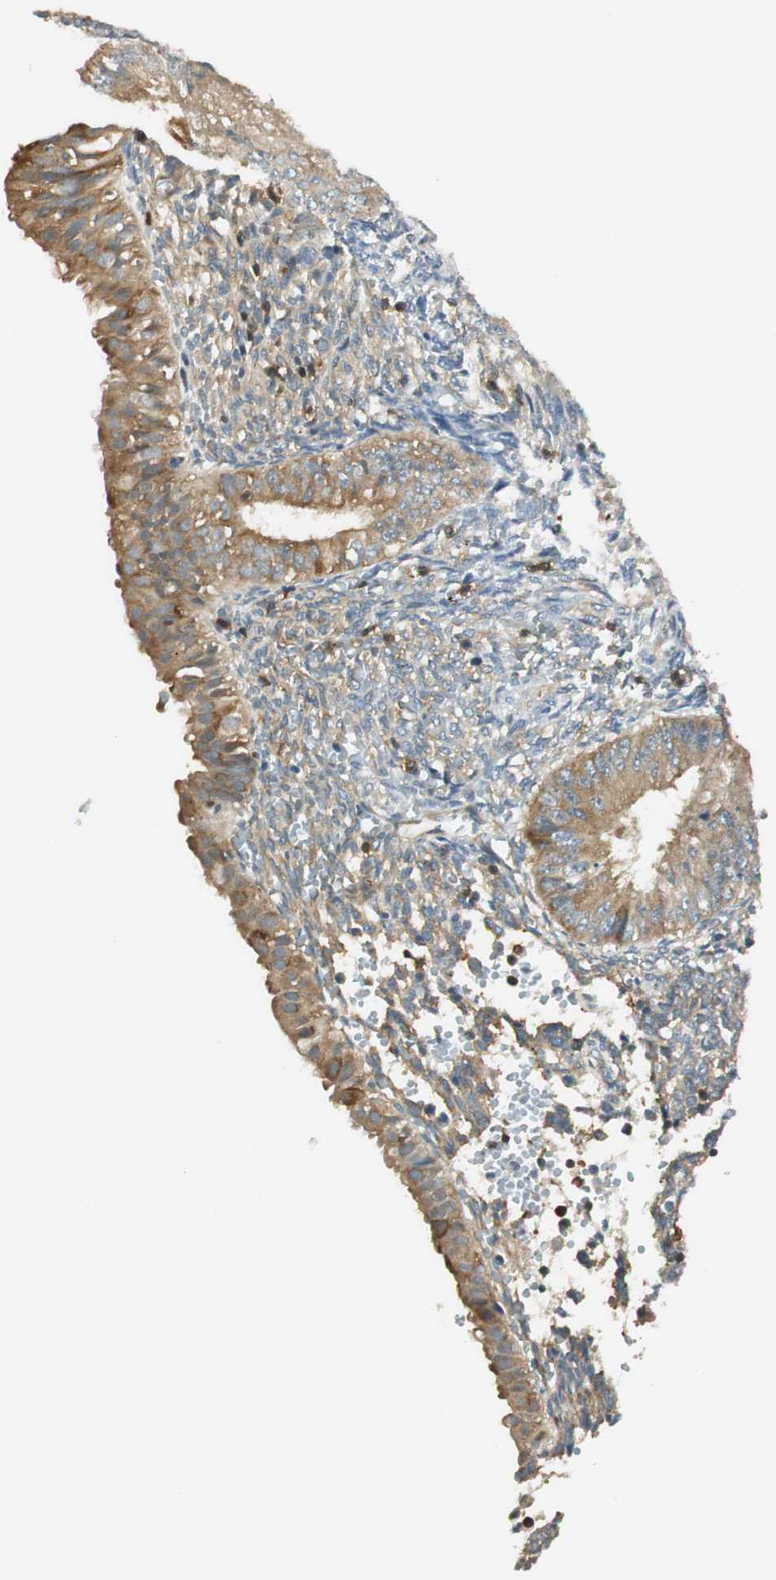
{"staining": {"intensity": "moderate", "quantity": ">75%", "location": "cytoplasmic/membranous"}, "tissue": "endometrial cancer", "cell_type": "Tumor cells", "image_type": "cancer", "snomed": [{"axis": "morphology", "description": "Normal tissue, NOS"}, {"axis": "morphology", "description": "Adenocarcinoma, NOS"}, {"axis": "topography", "description": "Endometrium"}], "caption": "A histopathology image showing moderate cytoplasmic/membranous expression in about >75% of tumor cells in endometrial cancer (adenocarcinoma), as visualized by brown immunohistochemical staining.", "gene": "PI4K2B", "patient": {"sex": "female", "age": 53}}